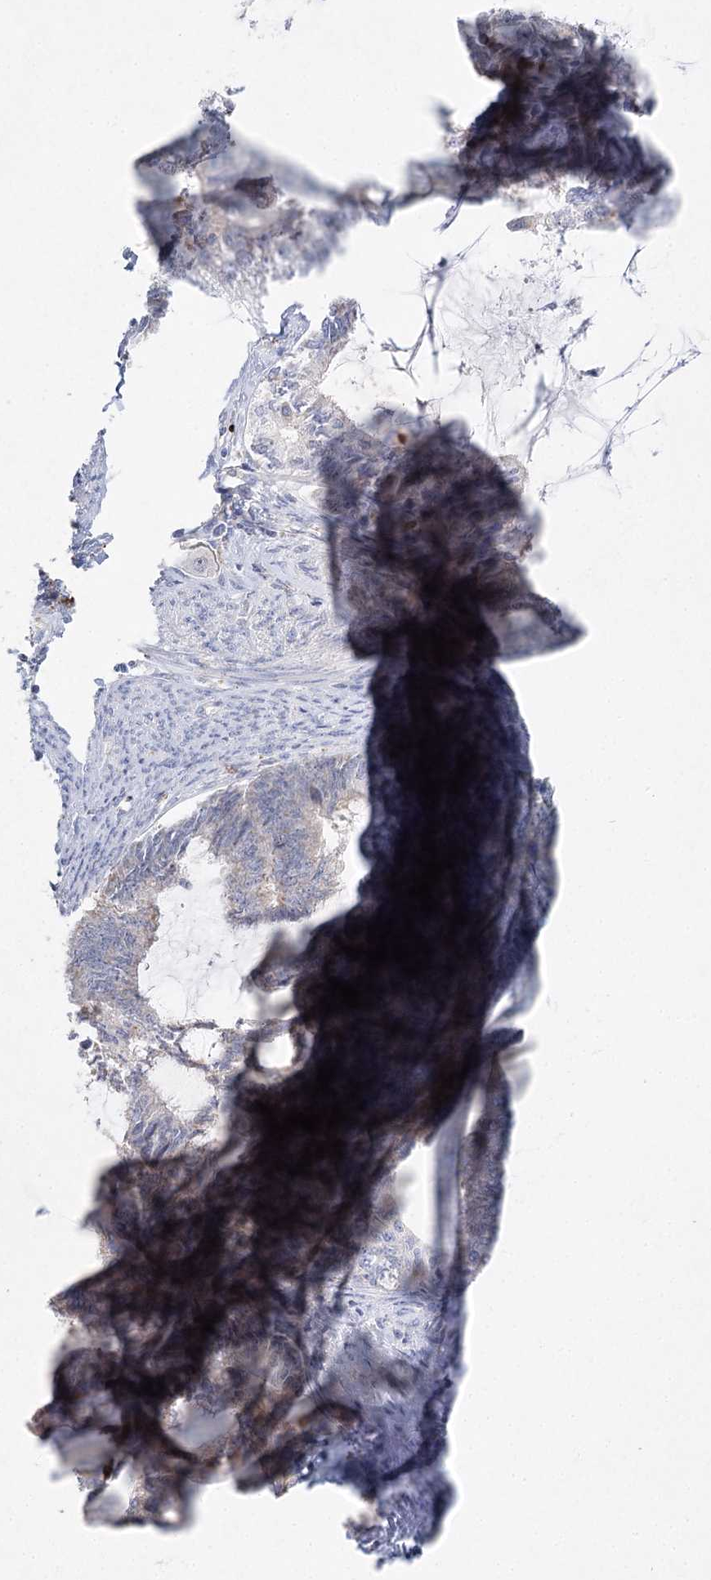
{"staining": {"intensity": "weak", "quantity": "25%-75%", "location": "cytoplasmic/membranous"}, "tissue": "endometrial cancer", "cell_type": "Tumor cells", "image_type": "cancer", "snomed": [{"axis": "morphology", "description": "Adenocarcinoma, NOS"}, {"axis": "topography", "description": "Endometrium"}], "caption": "This is an image of immunohistochemistry staining of adenocarcinoma (endometrial), which shows weak positivity in the cytoplasmic/membranous of tumor cells.", "gene": "XPO6", "patient": {"sex": "female", "age": 86}}